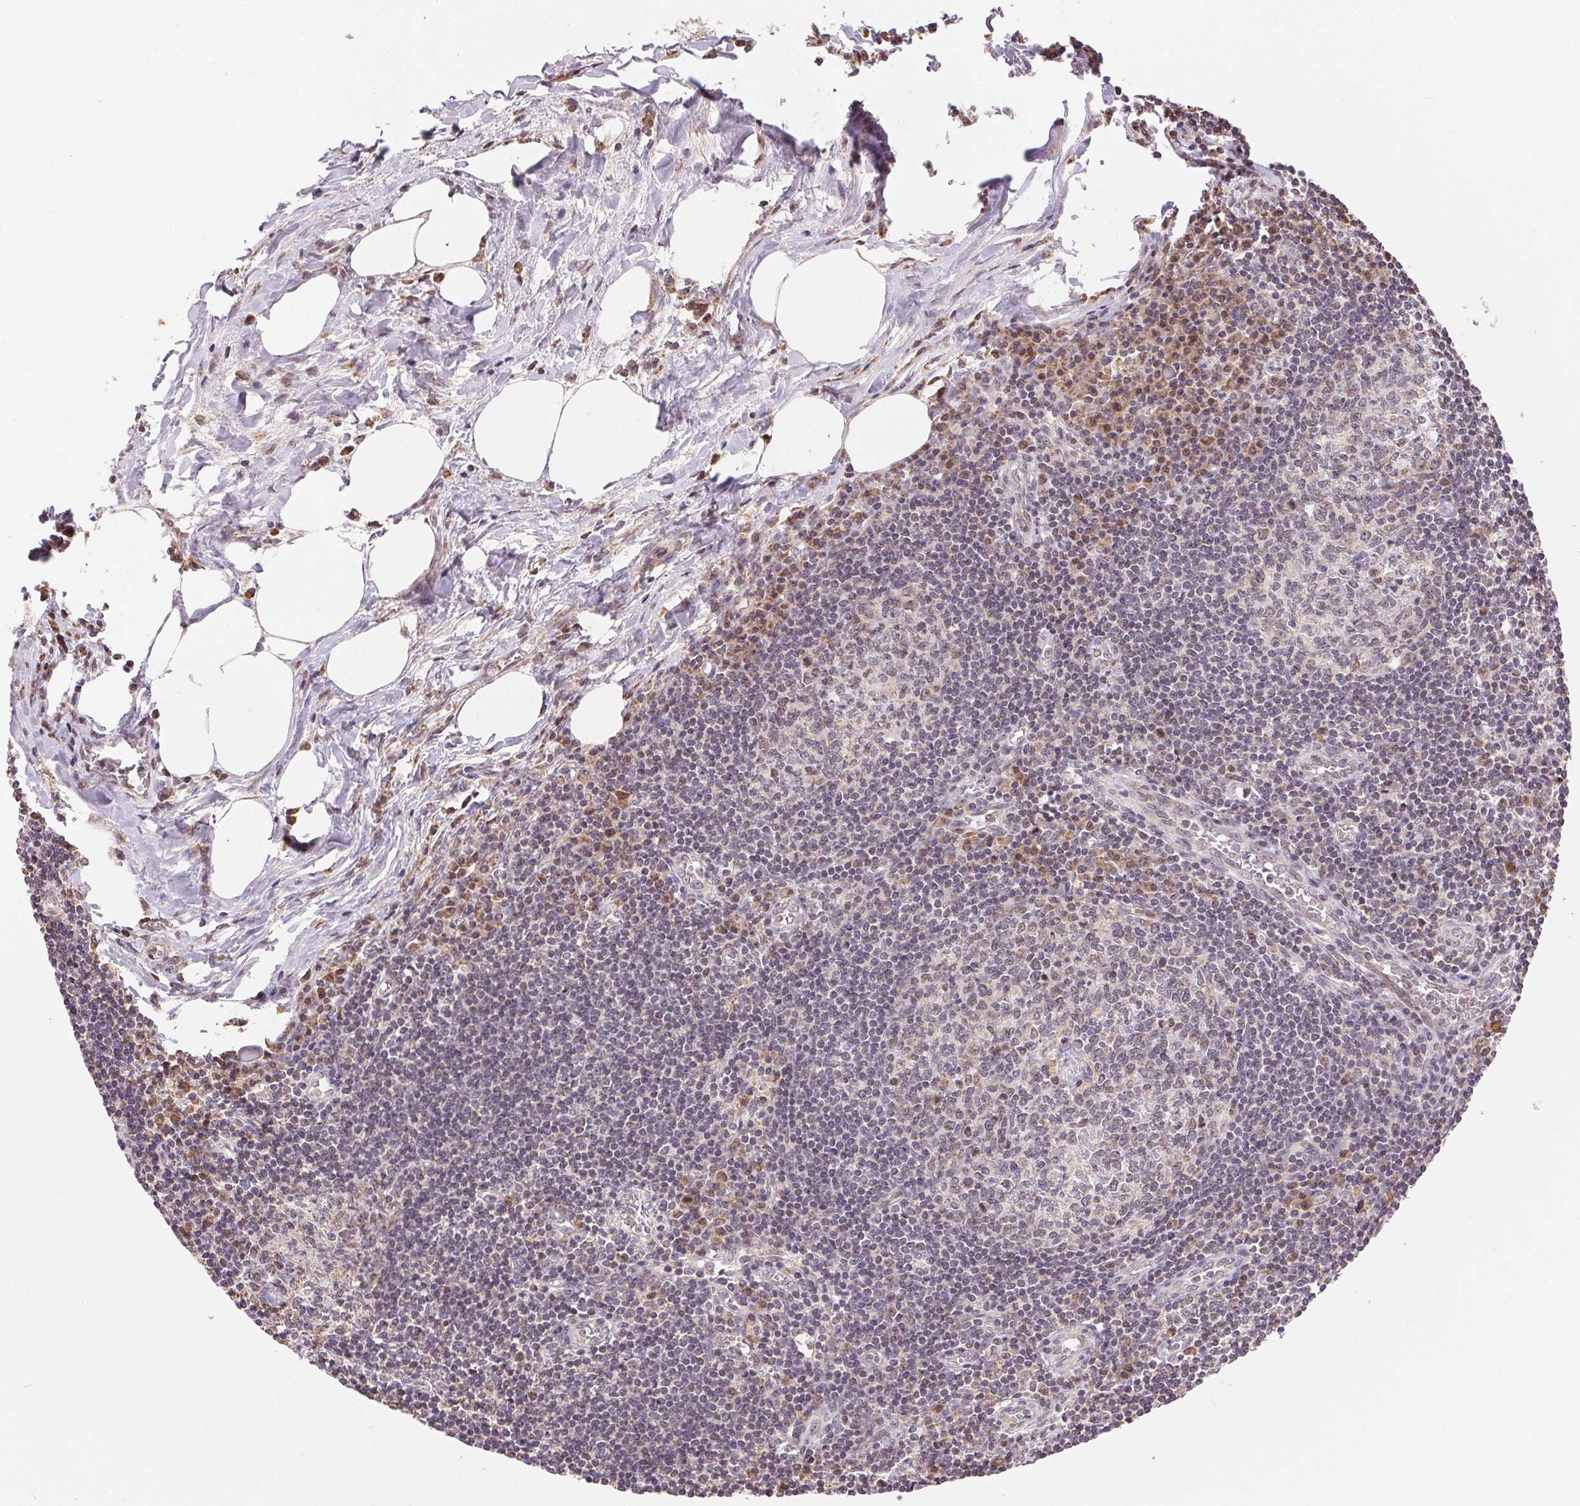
{"staining": {"intensity": "weak", "quantity": "<25%", "location": "nuclear"}, "tissue": "lymph node", "cell_type": "Germinal center cells", "image_type": "normal", "snomed": [{"axis": "morphology", "description": "Normal tissue, NOS"}, {"axis": "topography", "description": "Lymph node"}], "caption": "The photomicrograph exhibits no significant expression in germinal center cells of lymph node. (DAB (3,3'-diaminobenzidine) immunohistochemistry (IHC) with hematoxylin counter stain).", "gene": "PIWIL4", "patient": {"sex": "male", "age": 67}}